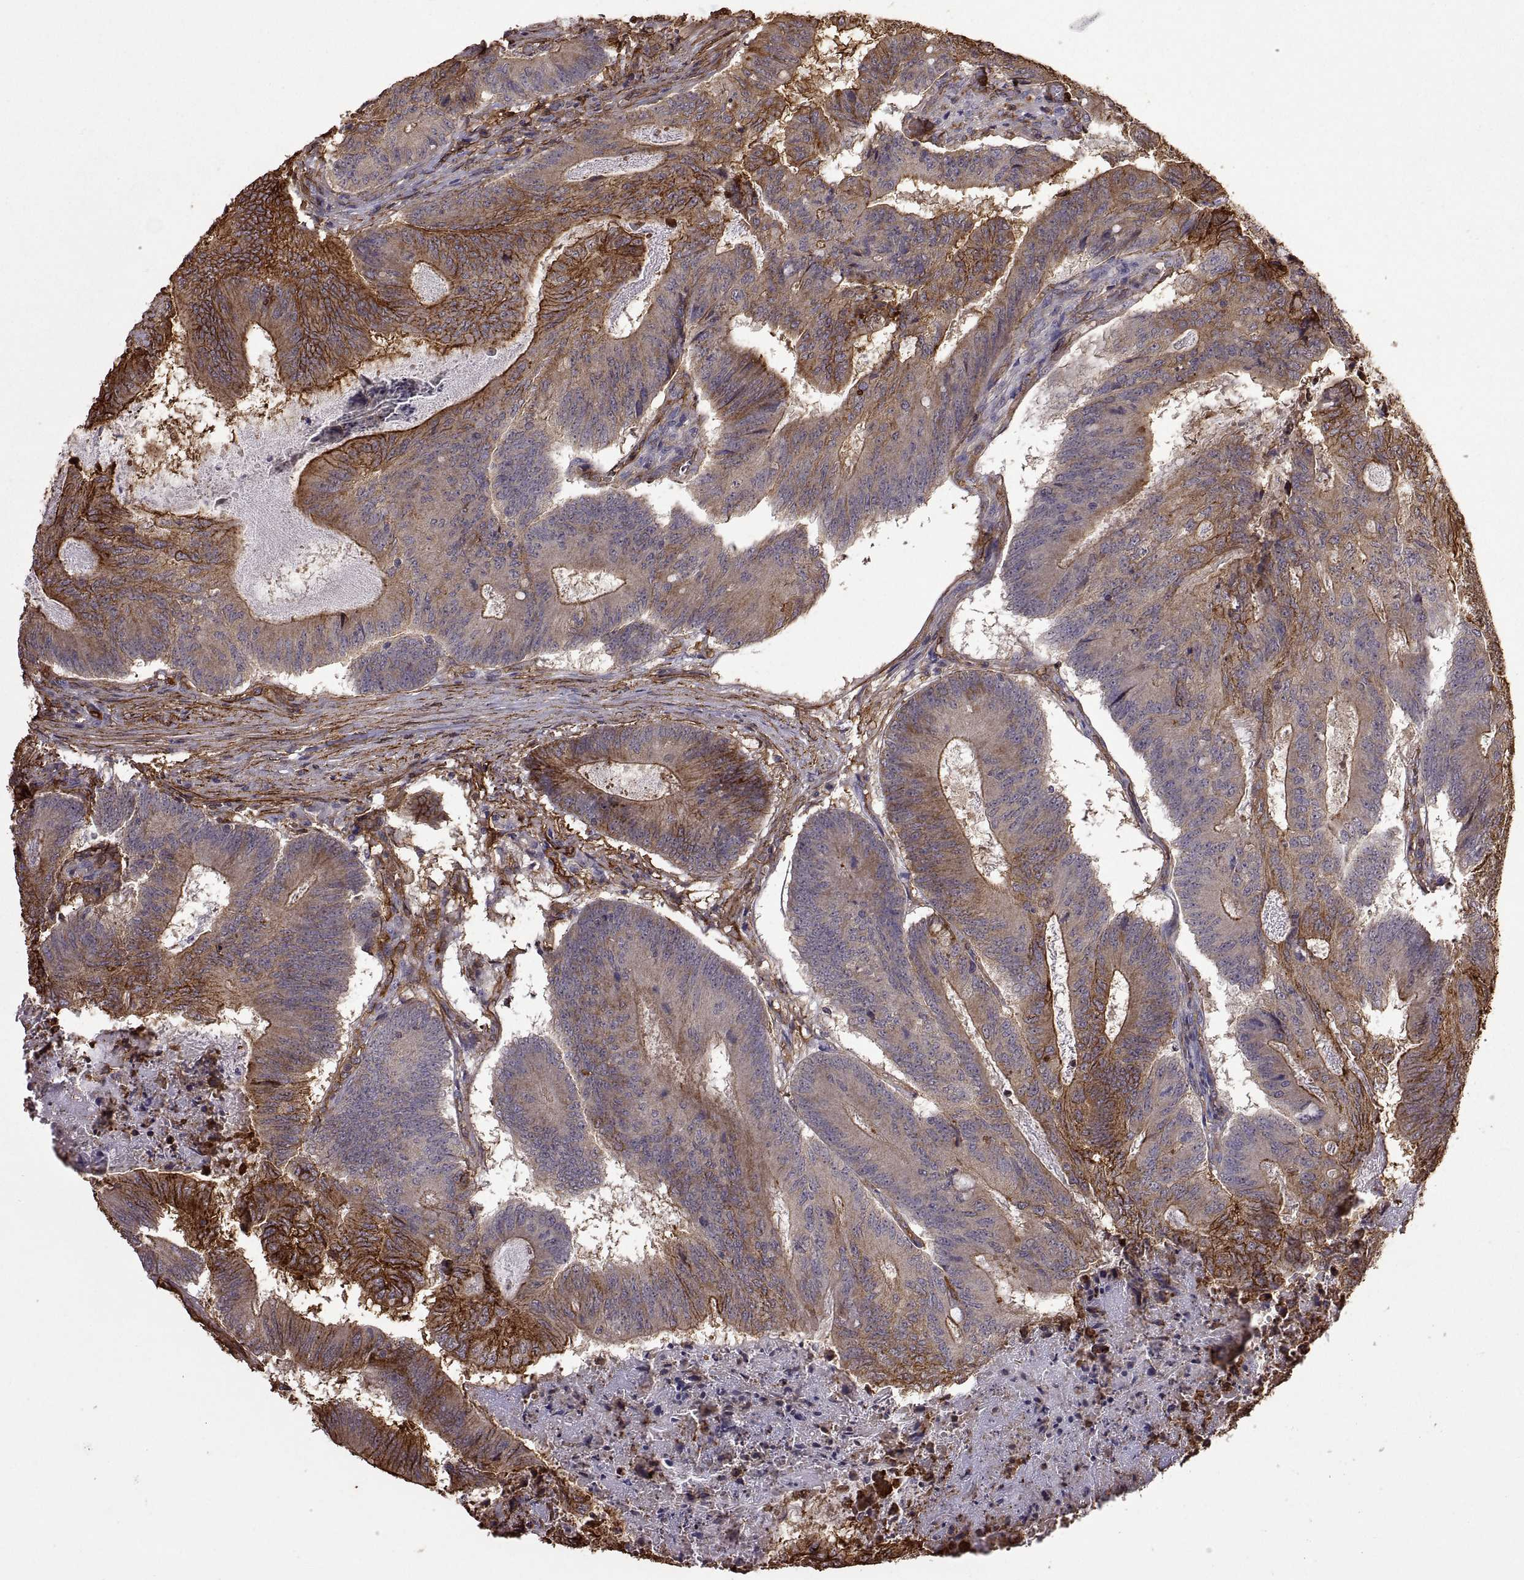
{"staining": {"intensity": "strong", "quantity": "25%-75%", "location": "cytoplasmic/membranous"}, "tissue": "colorectal cancer", "cell_type": "Tumor cells", "image_type": "cancer", "snomed": [{"axis": "morphology", "description": "Adenocarcinoma, NOS"}, {"axis": "topography", "description": "Colon"}], "caption": "Immunohistochemical staining of human colorectal adenocarcinoma displays high levels of strong cytoplasmic/membranous protein positivity in approximately 25%-75% of tumor cells.", "gene": "S100A10", "patient": {"sex": "female", "age": 70}}